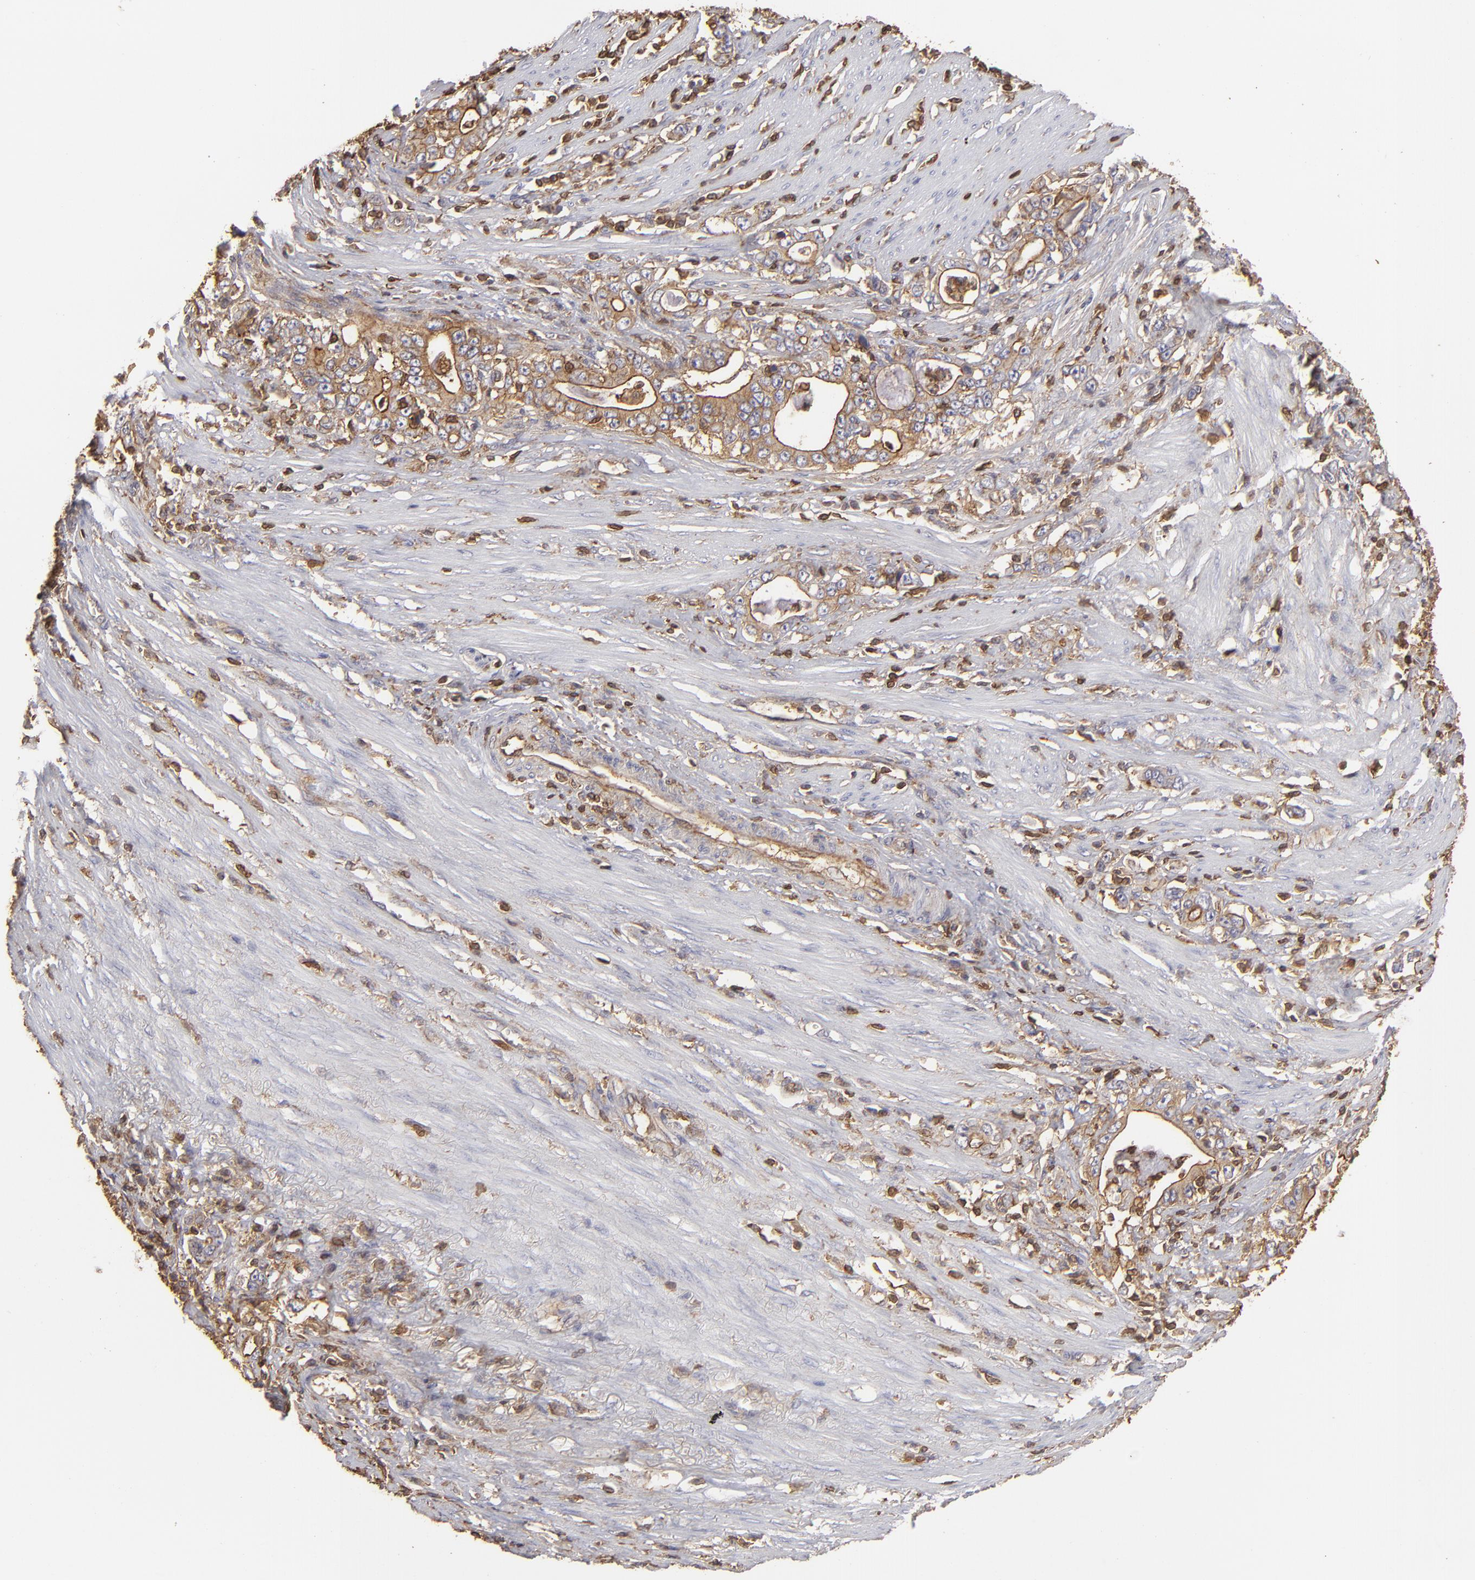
{"staining": {"intensity": "moderate", "quantity": ">75%", "location": "cytoplasmic/membranous"}, "tissue": "stomach cancer", "cell_type": "Tumor cells", "image_type": "cancer", "snomed": [{"axis": "morphology", "description": "Adenocarcinoma, NOS"}, {"axis": "topography", "description": "Stomach, lower"}], "caption": "Tumor cells show medium levels of moderate cytoplasmic/membranous staining in approximately >75% of cells in human adenocarcinoma (stomach).", "gene": "ACTB", "patient": {"sex": "female", "age": 72}}